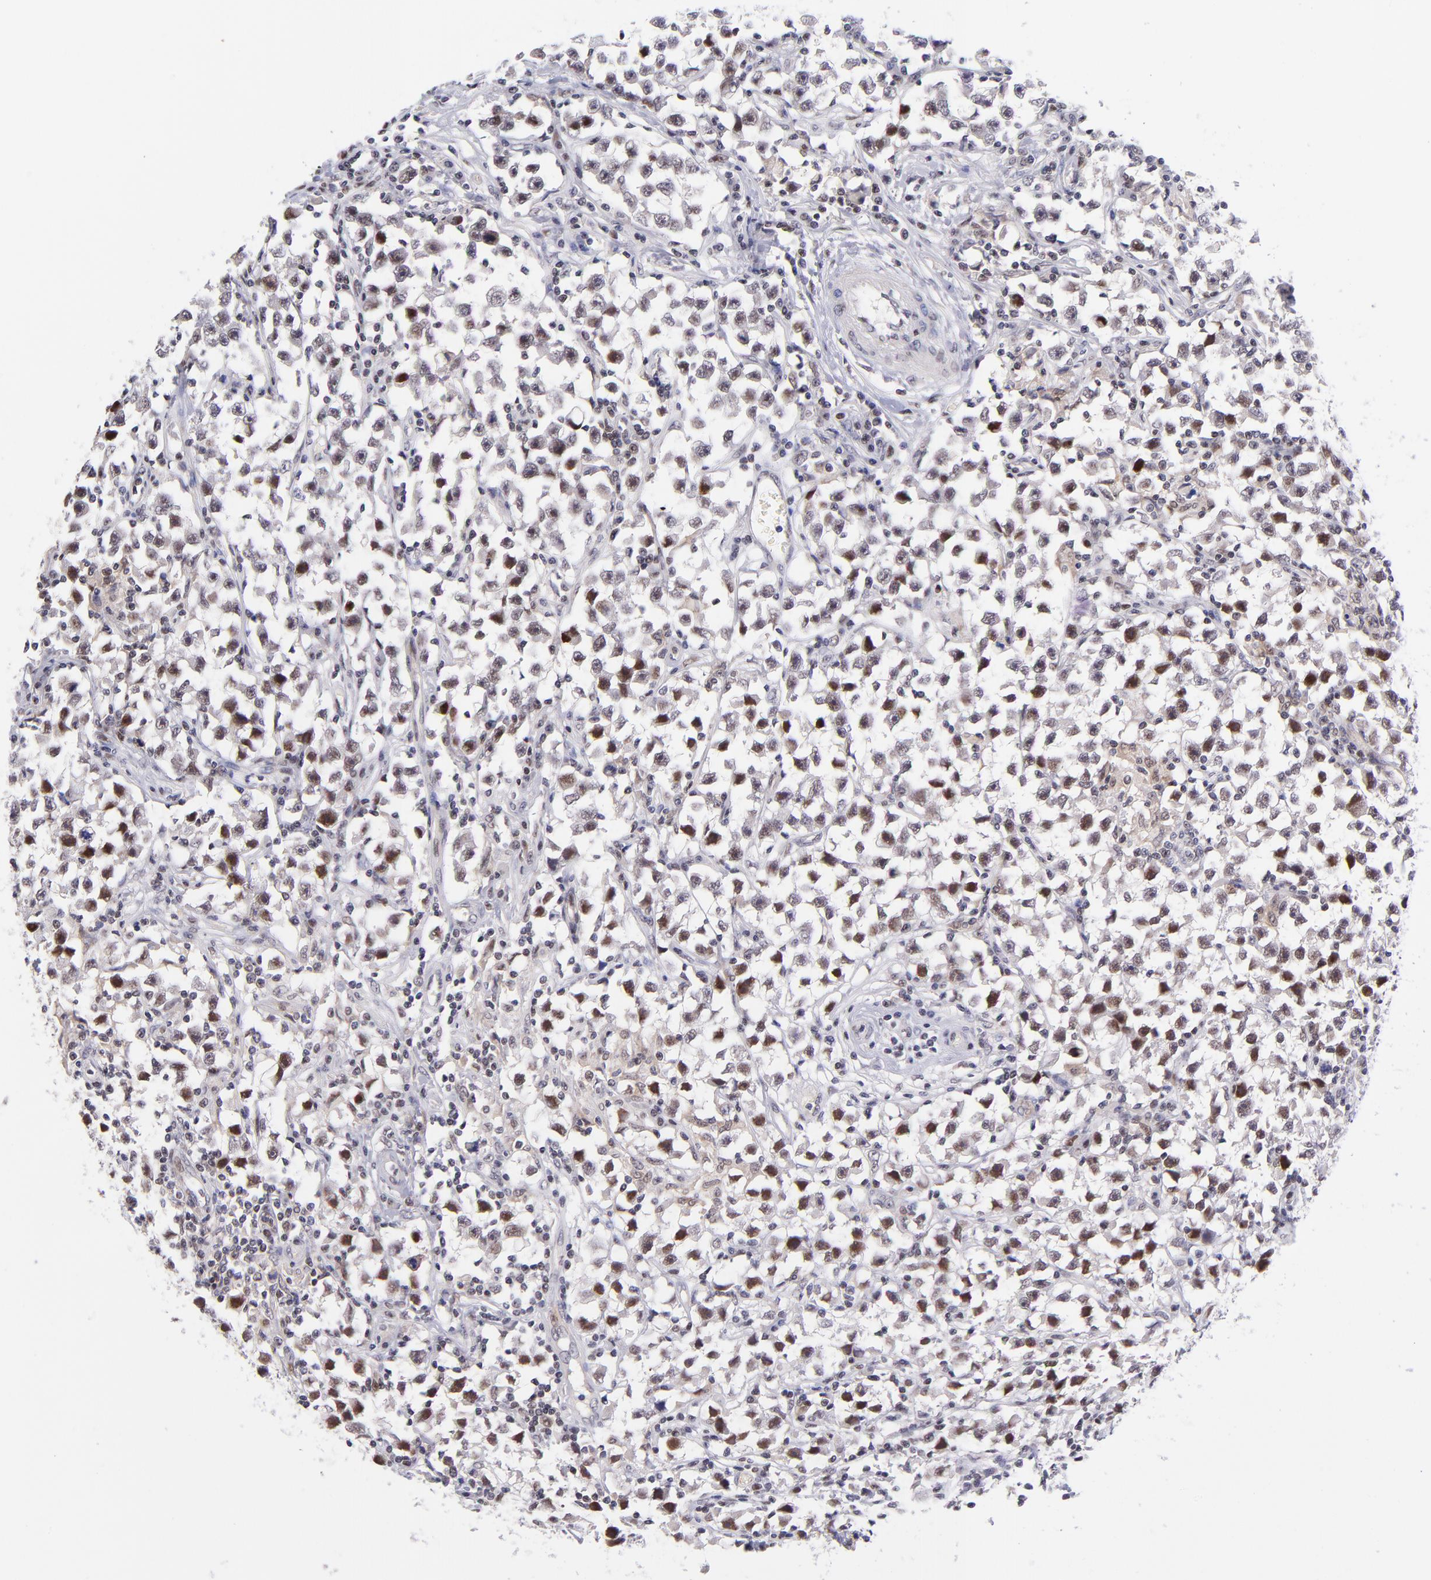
{"staining": {"intensity": "moderate", "quantity": "25%-75%", "location": "nuclear"}, "tissue": "testis cancer", "cell_type": "Tumor cells", "image_type": "cancer", "snomed": [{"axis": "morphology", "description": "Seminoma, NOS"}, {"axis": "topography", "description": "Testis"}], "caption": "Testis cancer (seminoma) stained for a protein exhibits moderate nuclear positivity in tumor cells.", "gene": "SOX6", "patient": {"sex": "male", "age": 33}}